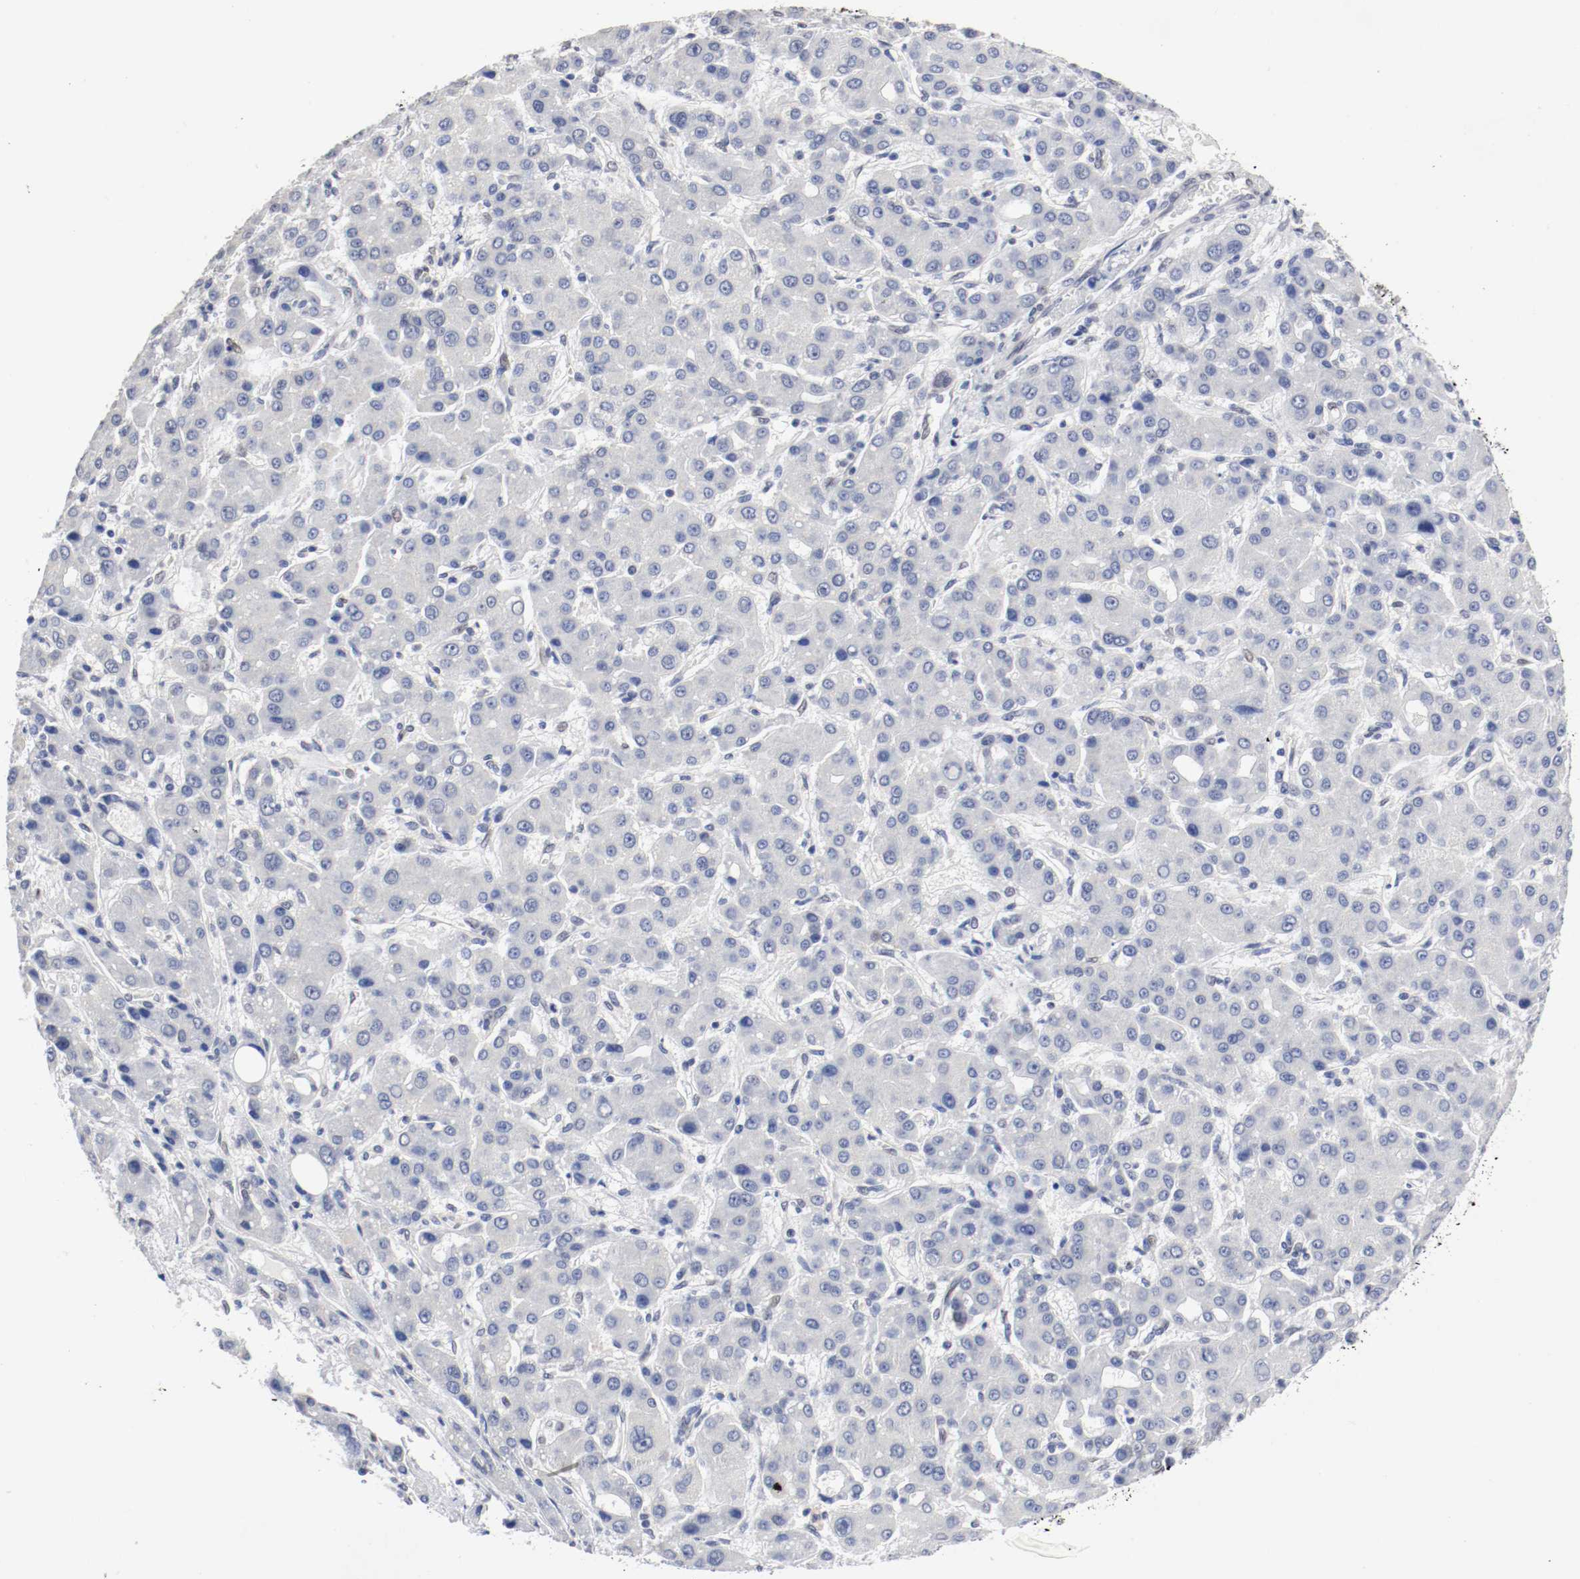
{"staining": {"intensity": "negative", "quantity": "none", "location": "none"}, "tissue": "liver cancer", "cell_type": "Tumor cells", "image_type": "cancer", "snomed": [{"axis": "morphology", "description": "Carcinoma, Hepatocellular, NOS"}, {"axis": "topography", "description": "Liver"}], "caption": "High magnification brightfield microscopy of liver hepatocellular carcinoma stained with DAB (3,3'-diaminobenzidine) (brown) and counterstained with hematoxylin (blue): tumor cells show no significant staining.", "gene": "FOSL2", "patient": {"sex": "male", "age": 55}}